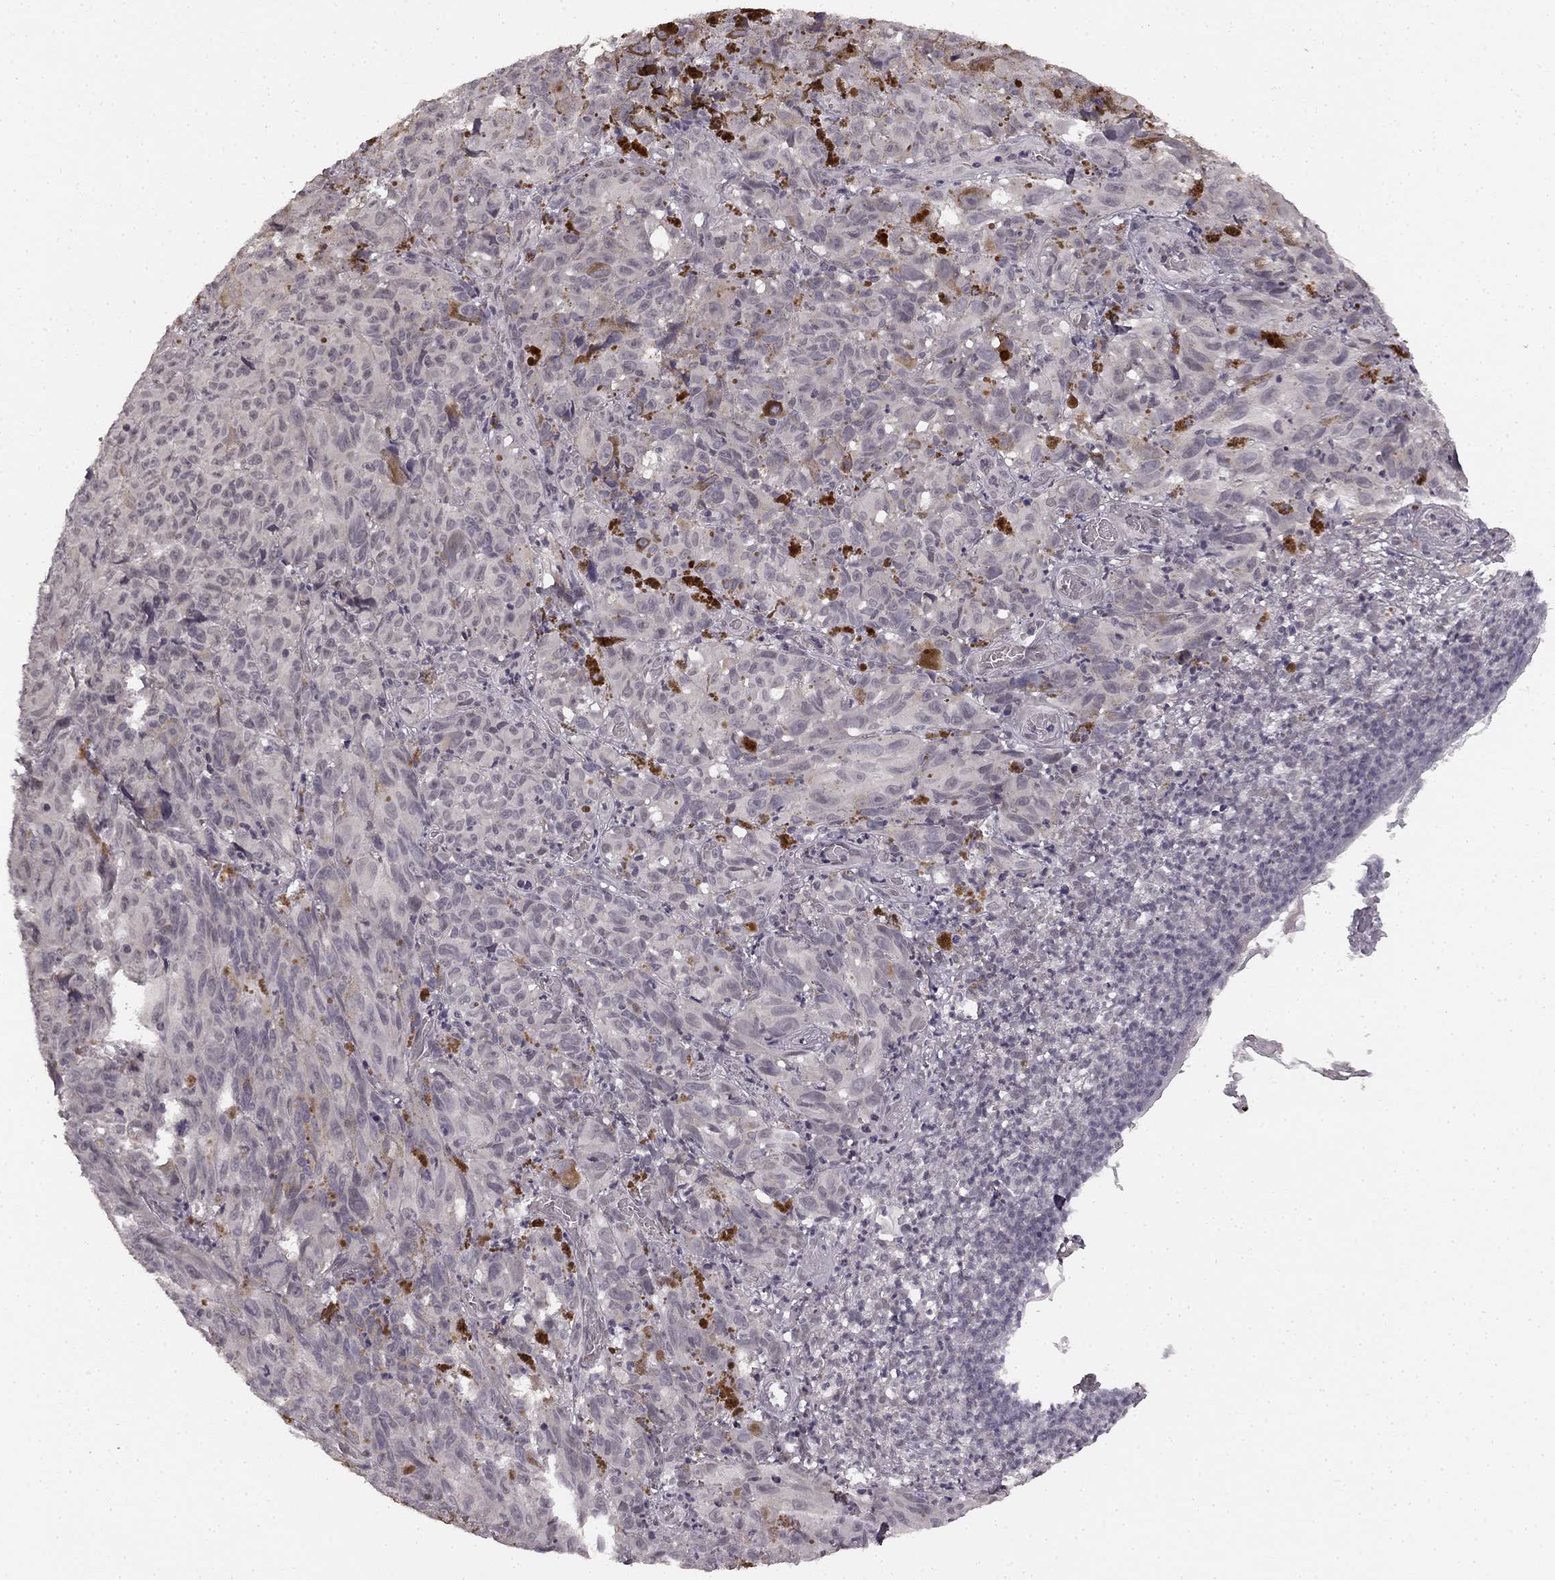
{"staining": {"intensity": "negative", "quantity": "none", "location": "none"}, "tissue": "melanoma", "cell_type": "Tumor cells", "image_type": "cancer", "snomed": [{"axis": "morphology", "description": "Malignant melanoma, NOS"}, {"axis": "topography", "description": "Vulva, labia, clitoris and Bartholin´s gland, NO"}], "caption": "The immunohistochemistry image has no significant expression in tumor cells of malignant melanoma tissue.", "gene": "HCN4", "patient": {"sex": "female", "age": 75}}